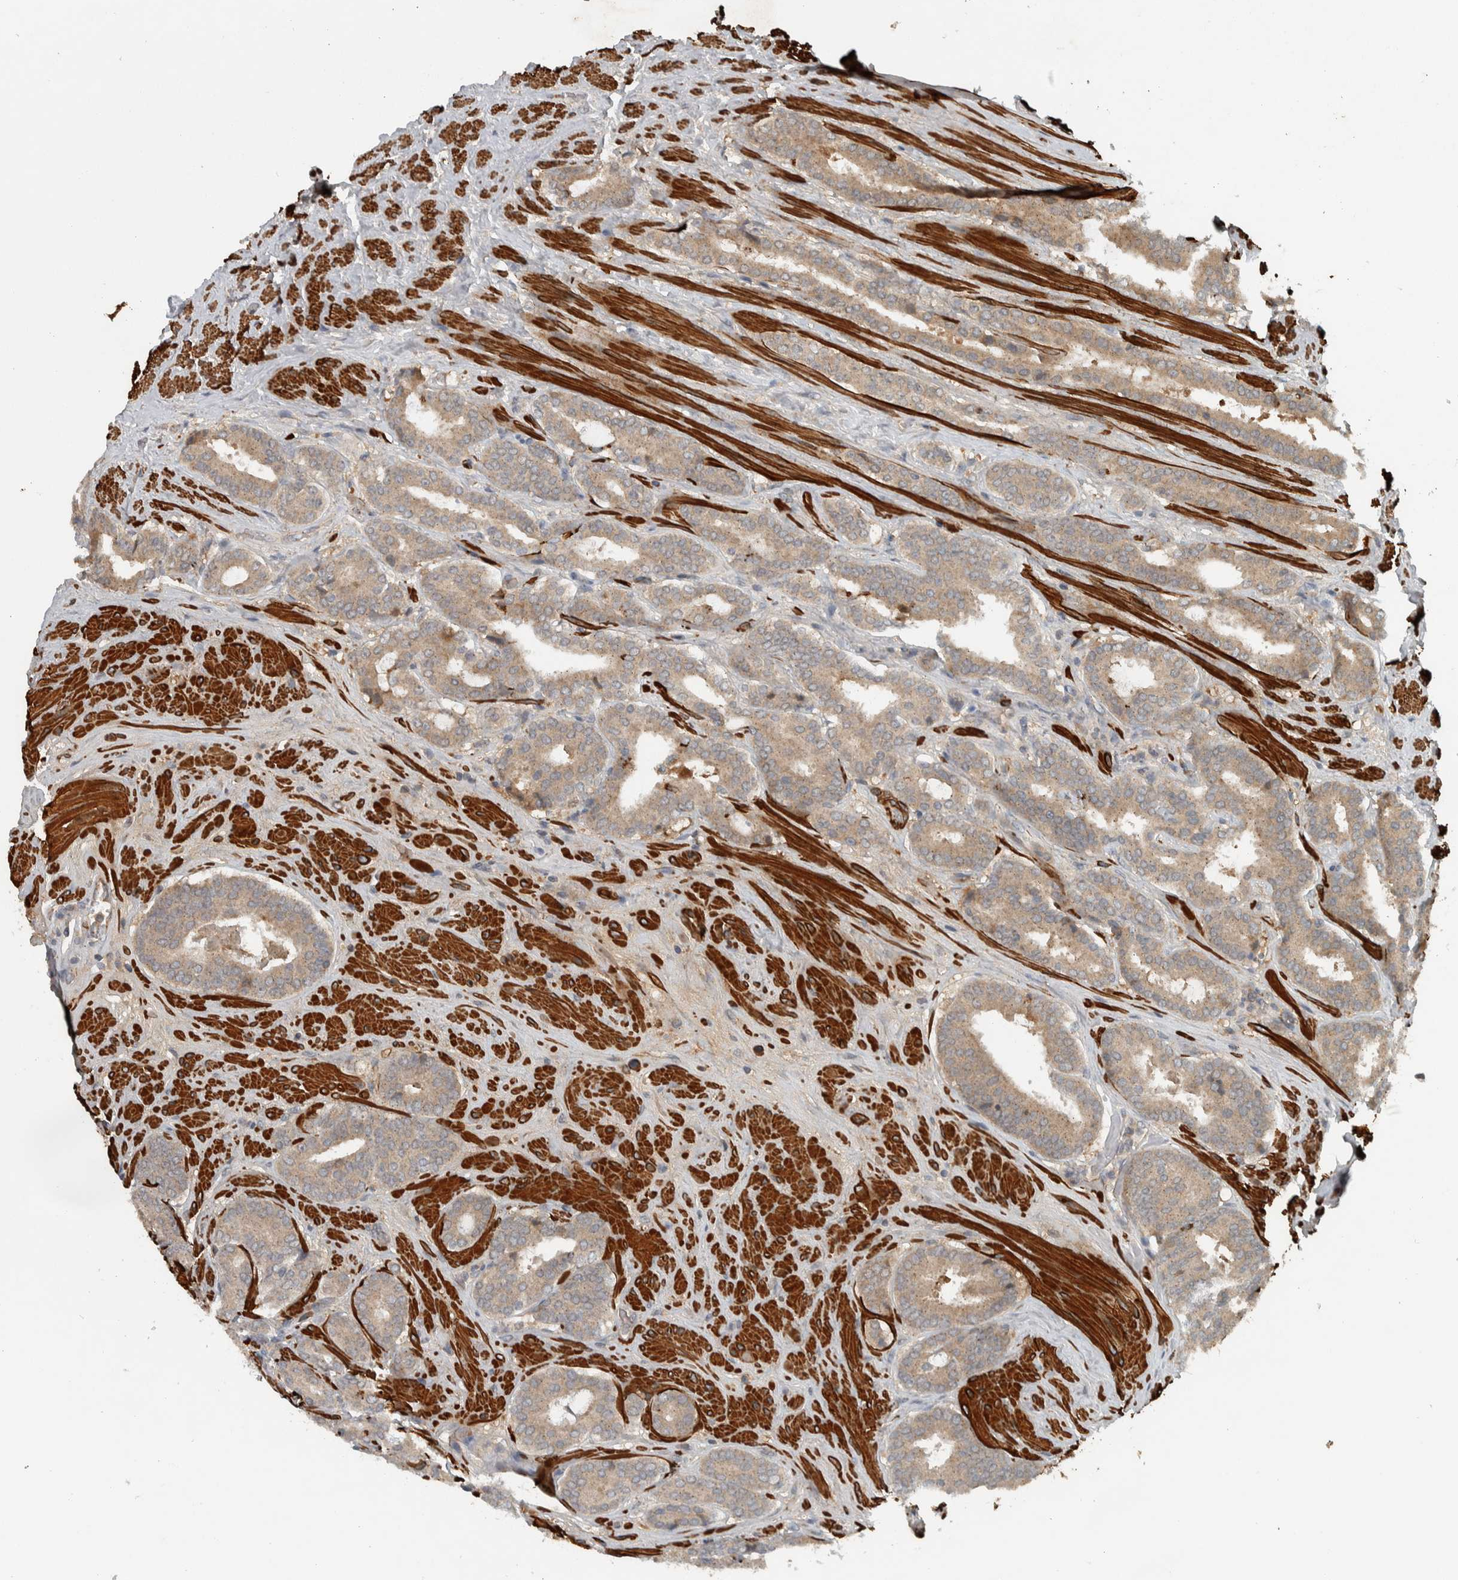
{"staining": {"intensity": "weak", "quantity": ">75%", "location": "cytoplasmic/membranous"}, "tissue": "prostate cancer", "cell_type": "Tumor cells", "image_type": "cancer", "snomed": [{"axis": "morphology", "description": "Adenocarcinoma, Low grade"}, {"axis": "topography", "description": "Prostate"}], "caption": "A high-resolution image shows IHC staining of prostate cancer, which shows weak cytoplasmic/membranous staining in approximately >75% of tumor cells.", "gene": "LBHD1", "patient": {"sex": "male", "age": 69}}